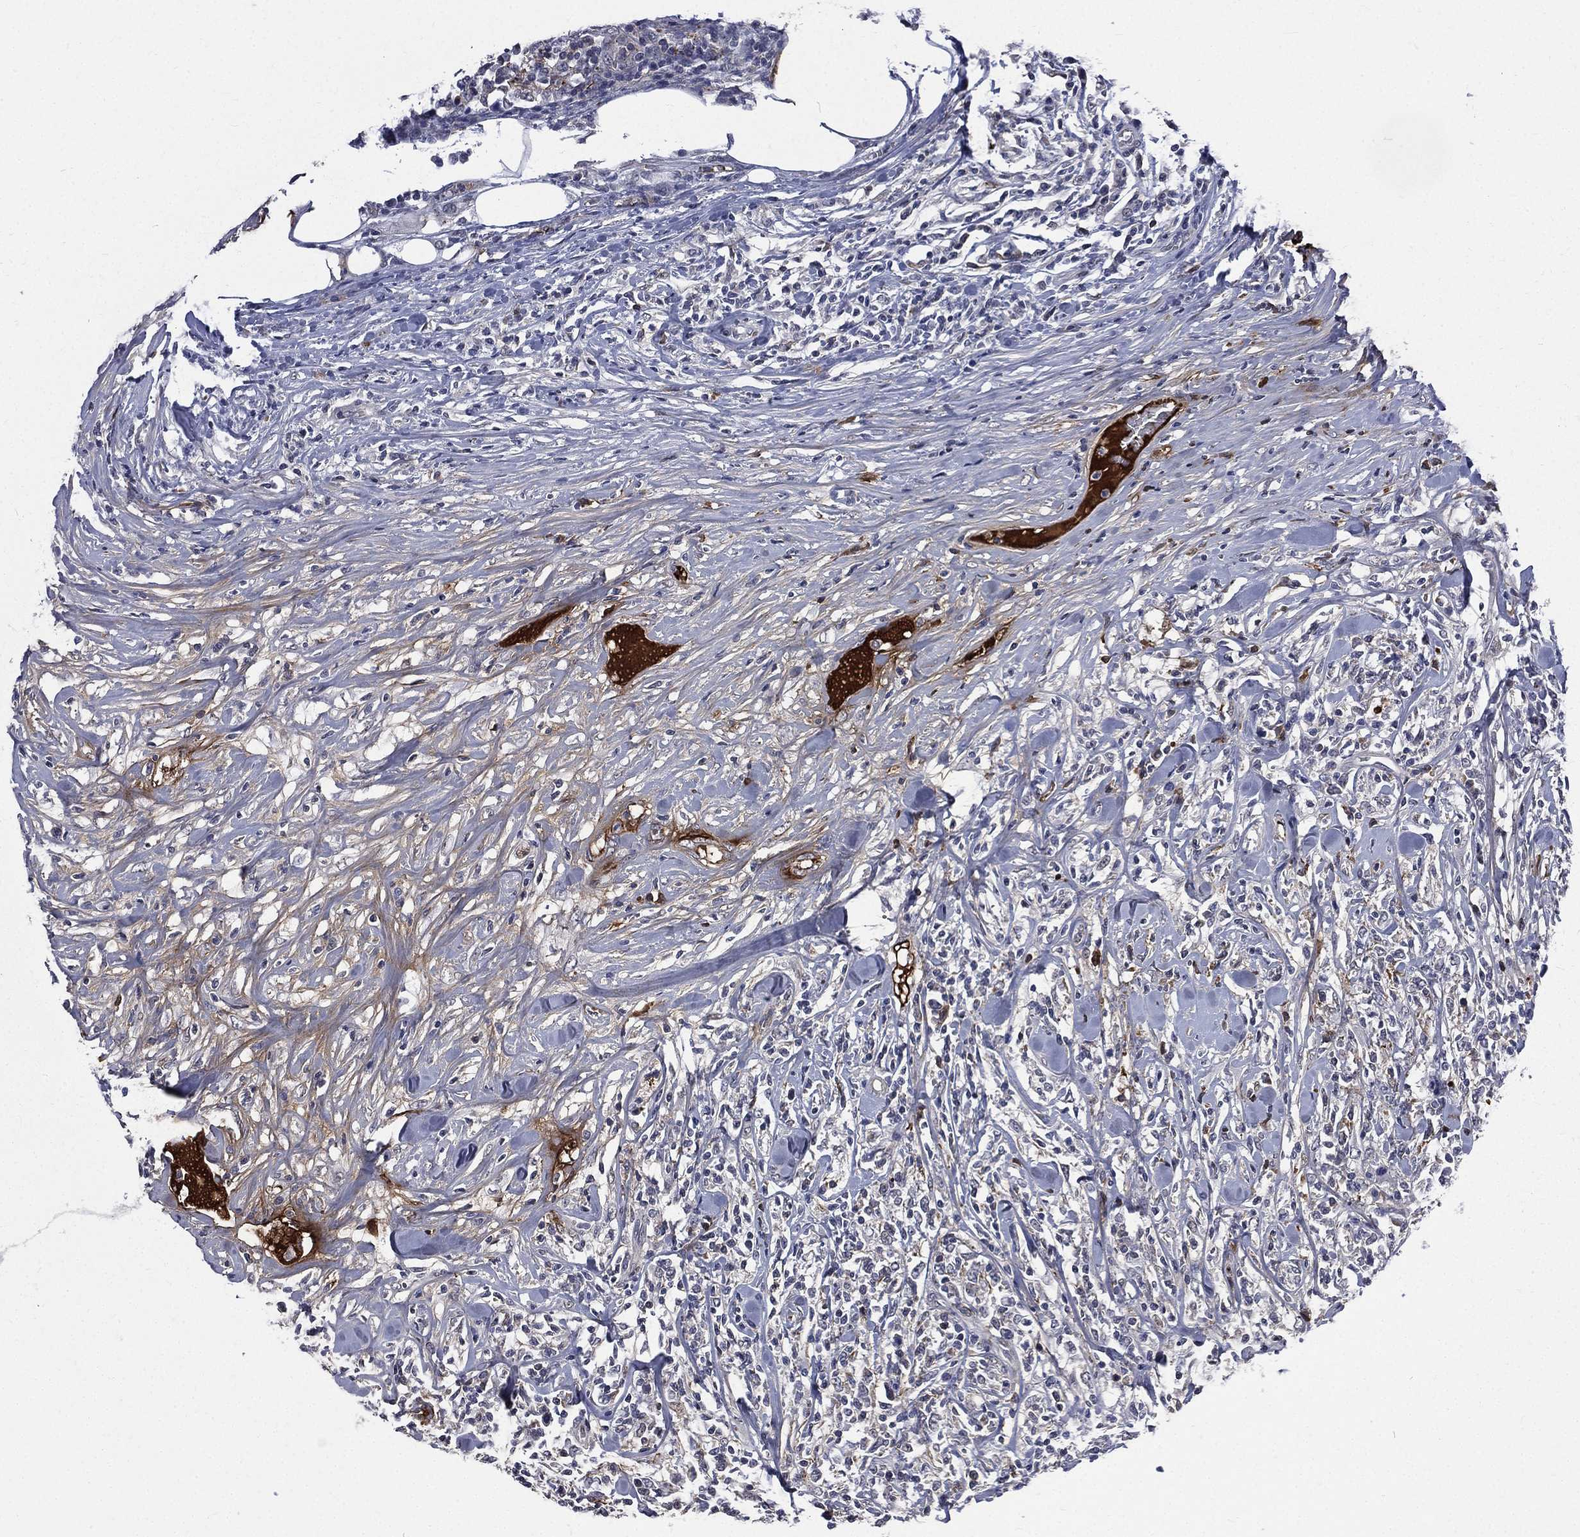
{"staining": {"intensity": "negative", "quantity": "none", "location": "none"}, "tissue": "lymphoma", "cell_type": "Tumor cells", "image_type": "cancer", "snomed": [{"axis": "morphology", "description": "Malignant lymphoma, non-Hodgkin's type, High grade"}, {"axis": "topography", "description": "Lymph node"}], "caption": "Immunohistochemical staining of lymphoma displays no significant staining in tumor cells.", "gene": "FGG", "patient": {"sex": "female", "age": 84}}